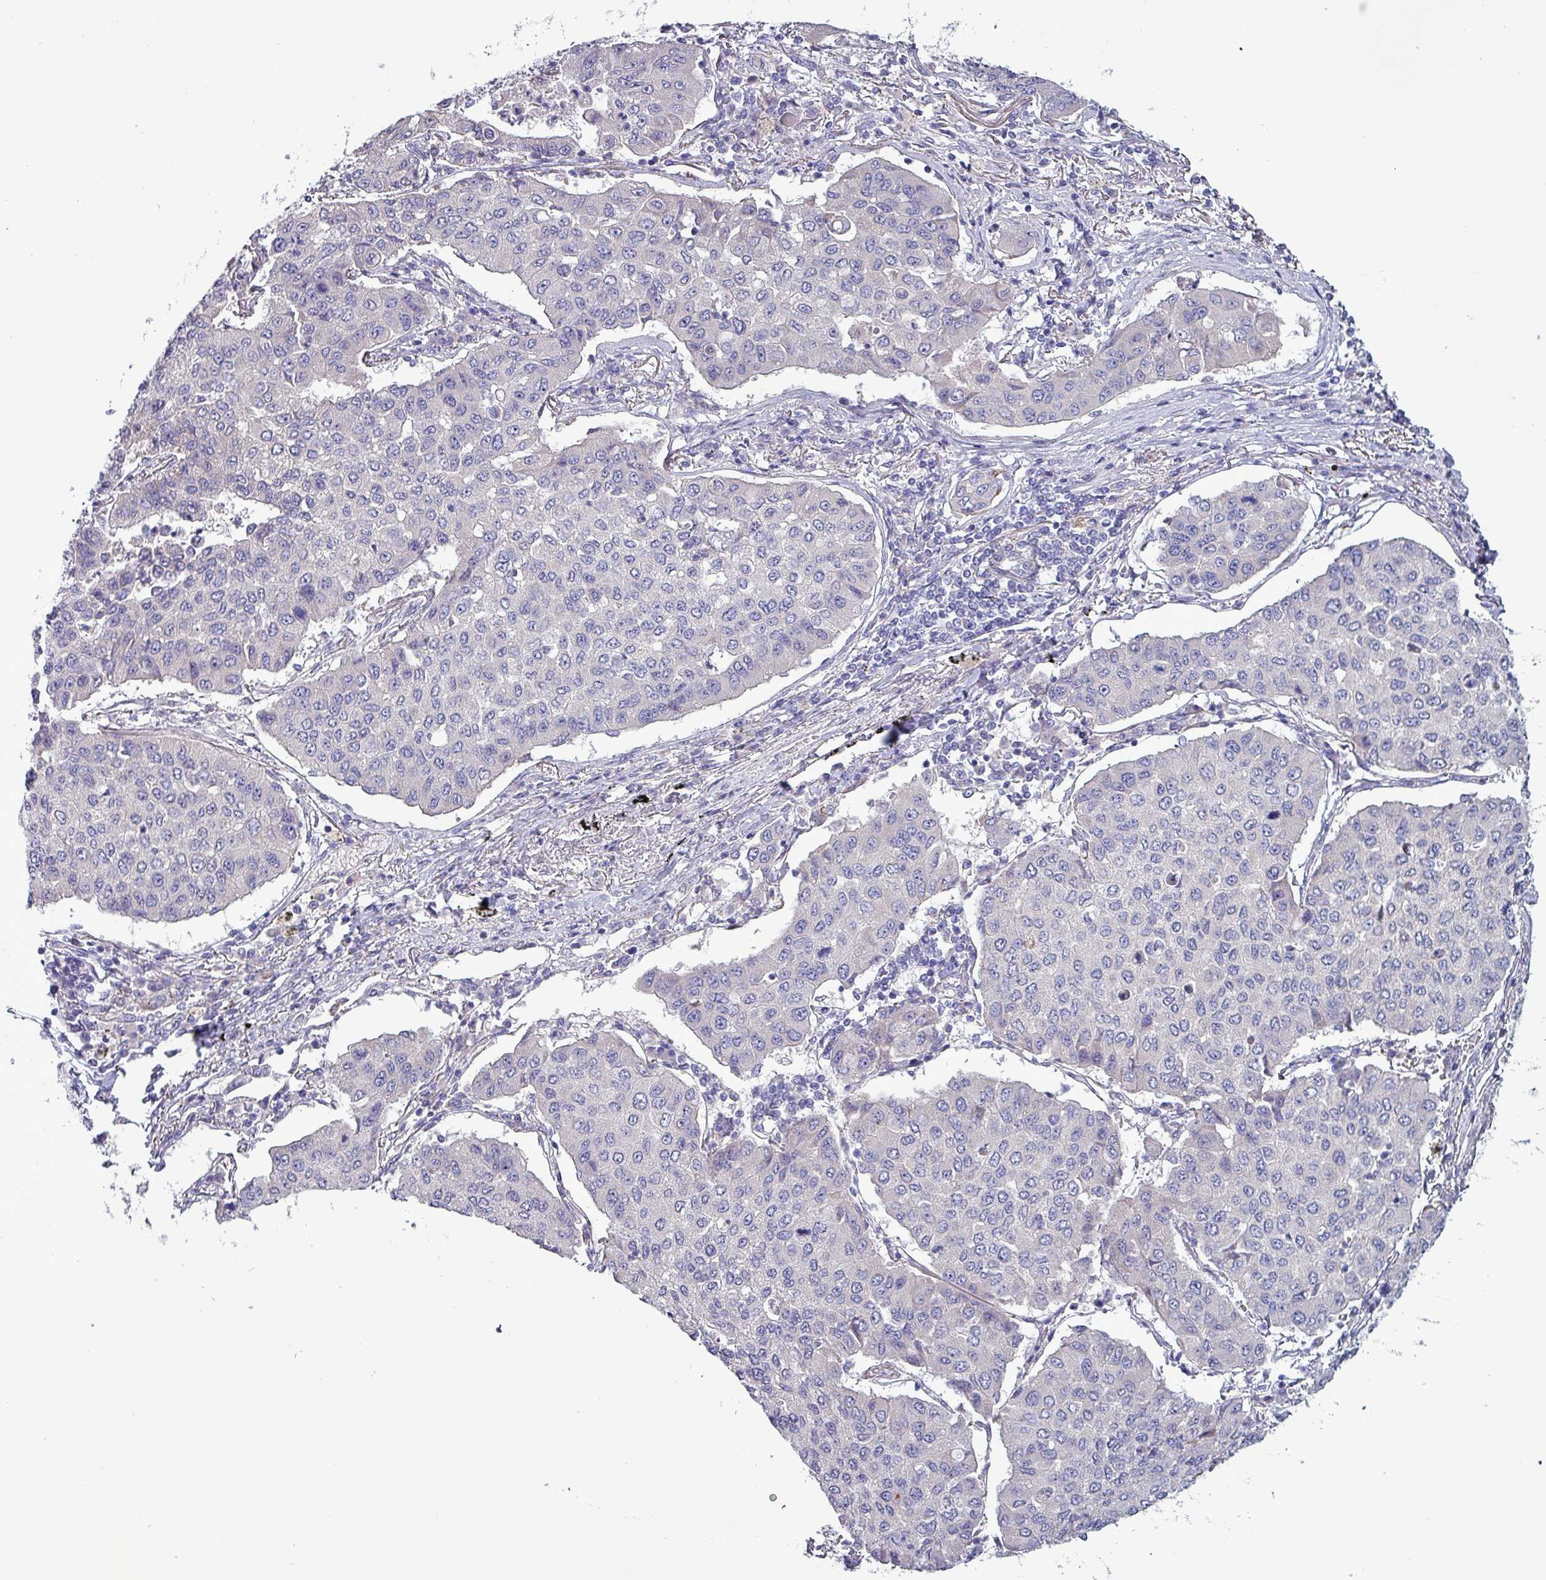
{"staining": {"intensity": "negative", "quantity": "none", "location": "none"}, "tissue": "lung cancer", "cell_type": "Tumor cells", "image_type": "cancer", "snomed": [{"axis": "morphology", "description": "Squamous cell carcinoma, NOS"}, {"axis": "topography", "description": "Lung"}], "caption": "IHC micrograph of lung cancer (squamous cell carcinoma) stained for a protein (brown), which displays no positivity in tumor cells. Brightfield microscopy of IHC stained with DAB (3,3'-diaminobenzidine) (brown) and hematoxylin (blue), captured at high magnification.", "gene": "HSD3B7", "patient": {"sex": "male", "age": 74}}